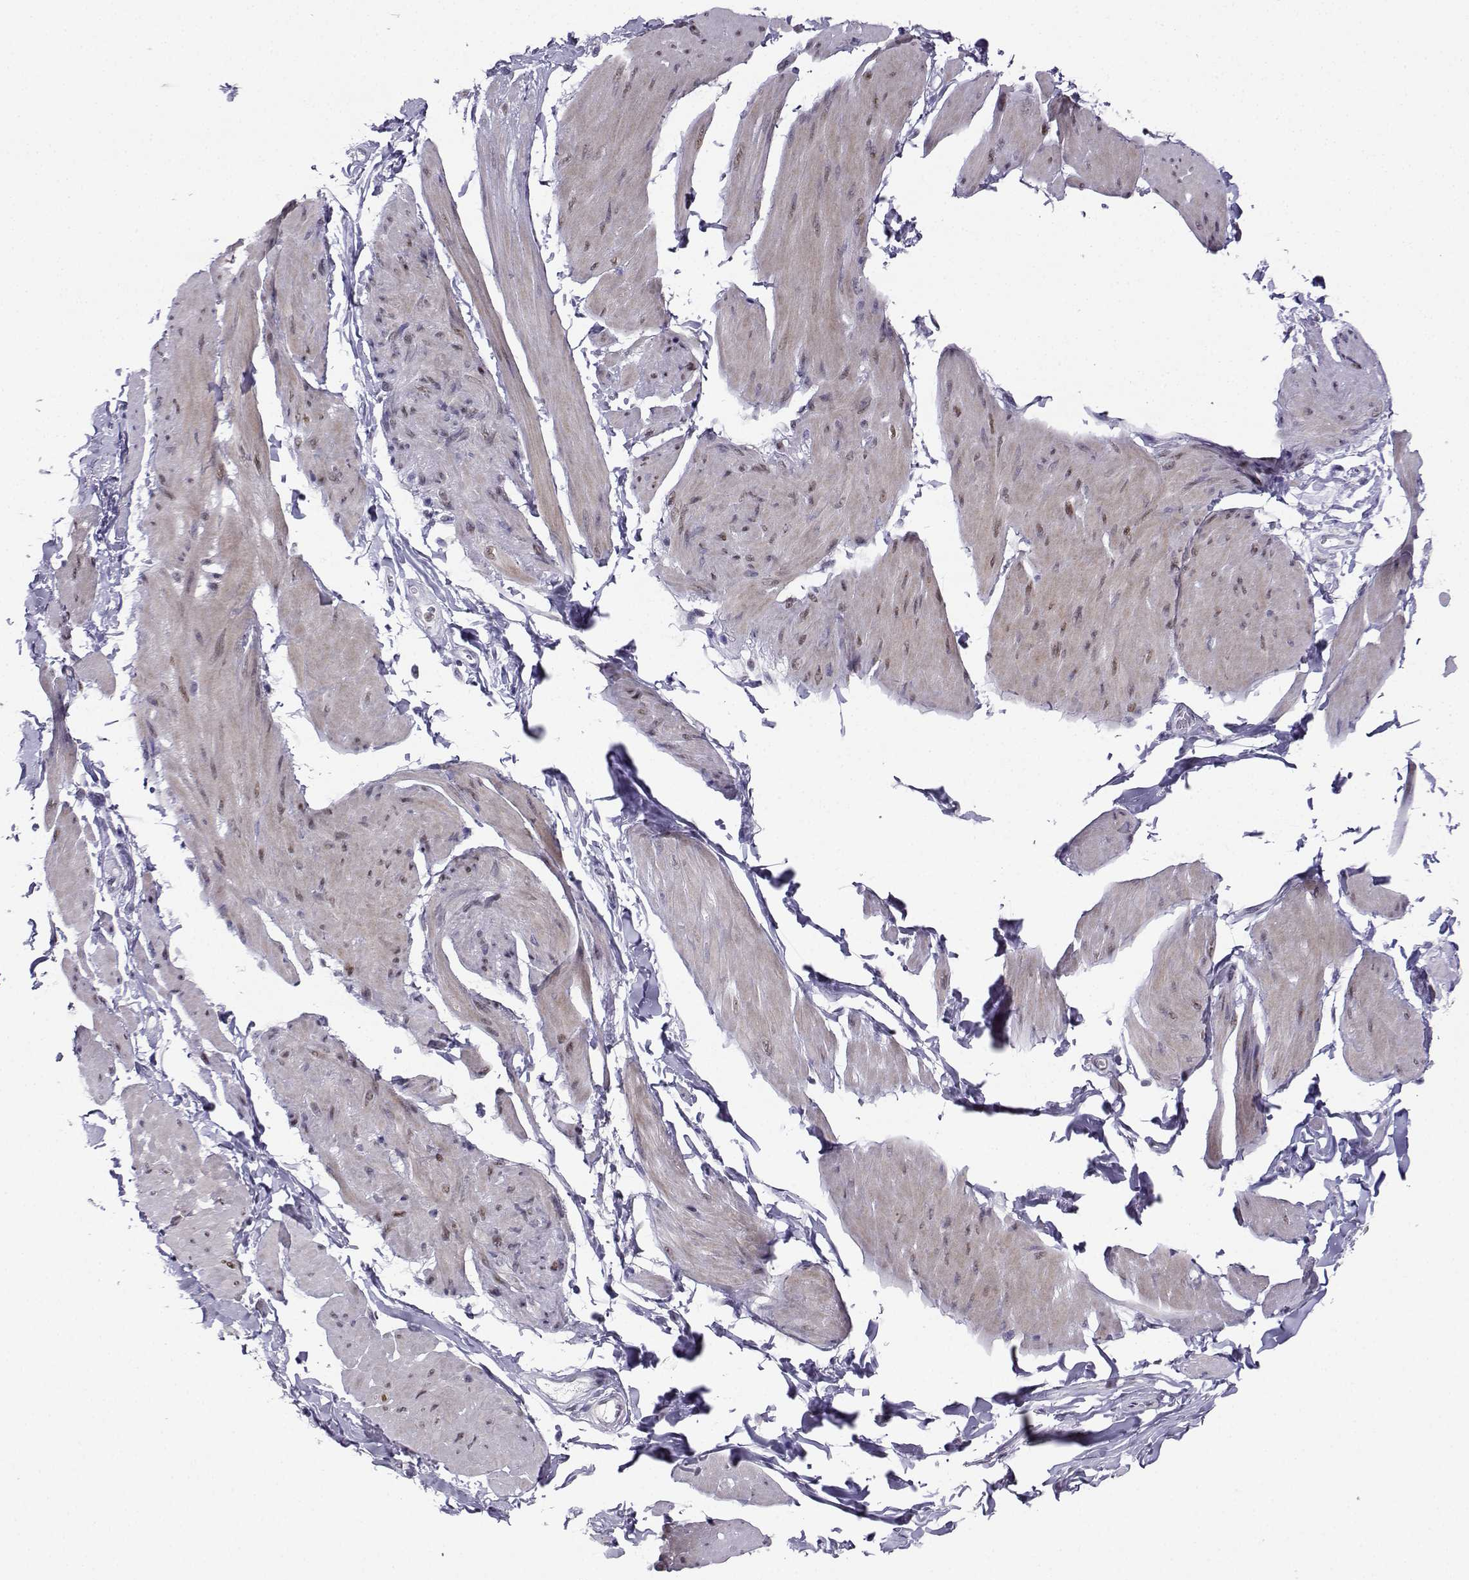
{"staining": {"intensity": "weak", "quantity": "<25%", "location": "nuclear"}, "tissue": "smooth muscle", "cell_type": "Smooth muscle cells", "image_type": "normal", "snomed": [{"axis": "morphology", "description": "Normal tissue, NOS"}, {"axis": "topography", "description": "Adipose tissue"}, {"axis": "topography", "description": "Smooth muscle"}, {"axis": "topography", "description": "Peripheral nerve tissue"}], "caption": "High power microscopy histopathology image of an immunohistochemistry (IHC) image of unremarkable smooth muscle, revealing no significant staining in smooth muscle cells.", "gene": "TEDC2", "patient": {"sex": "male", "age": 83}}